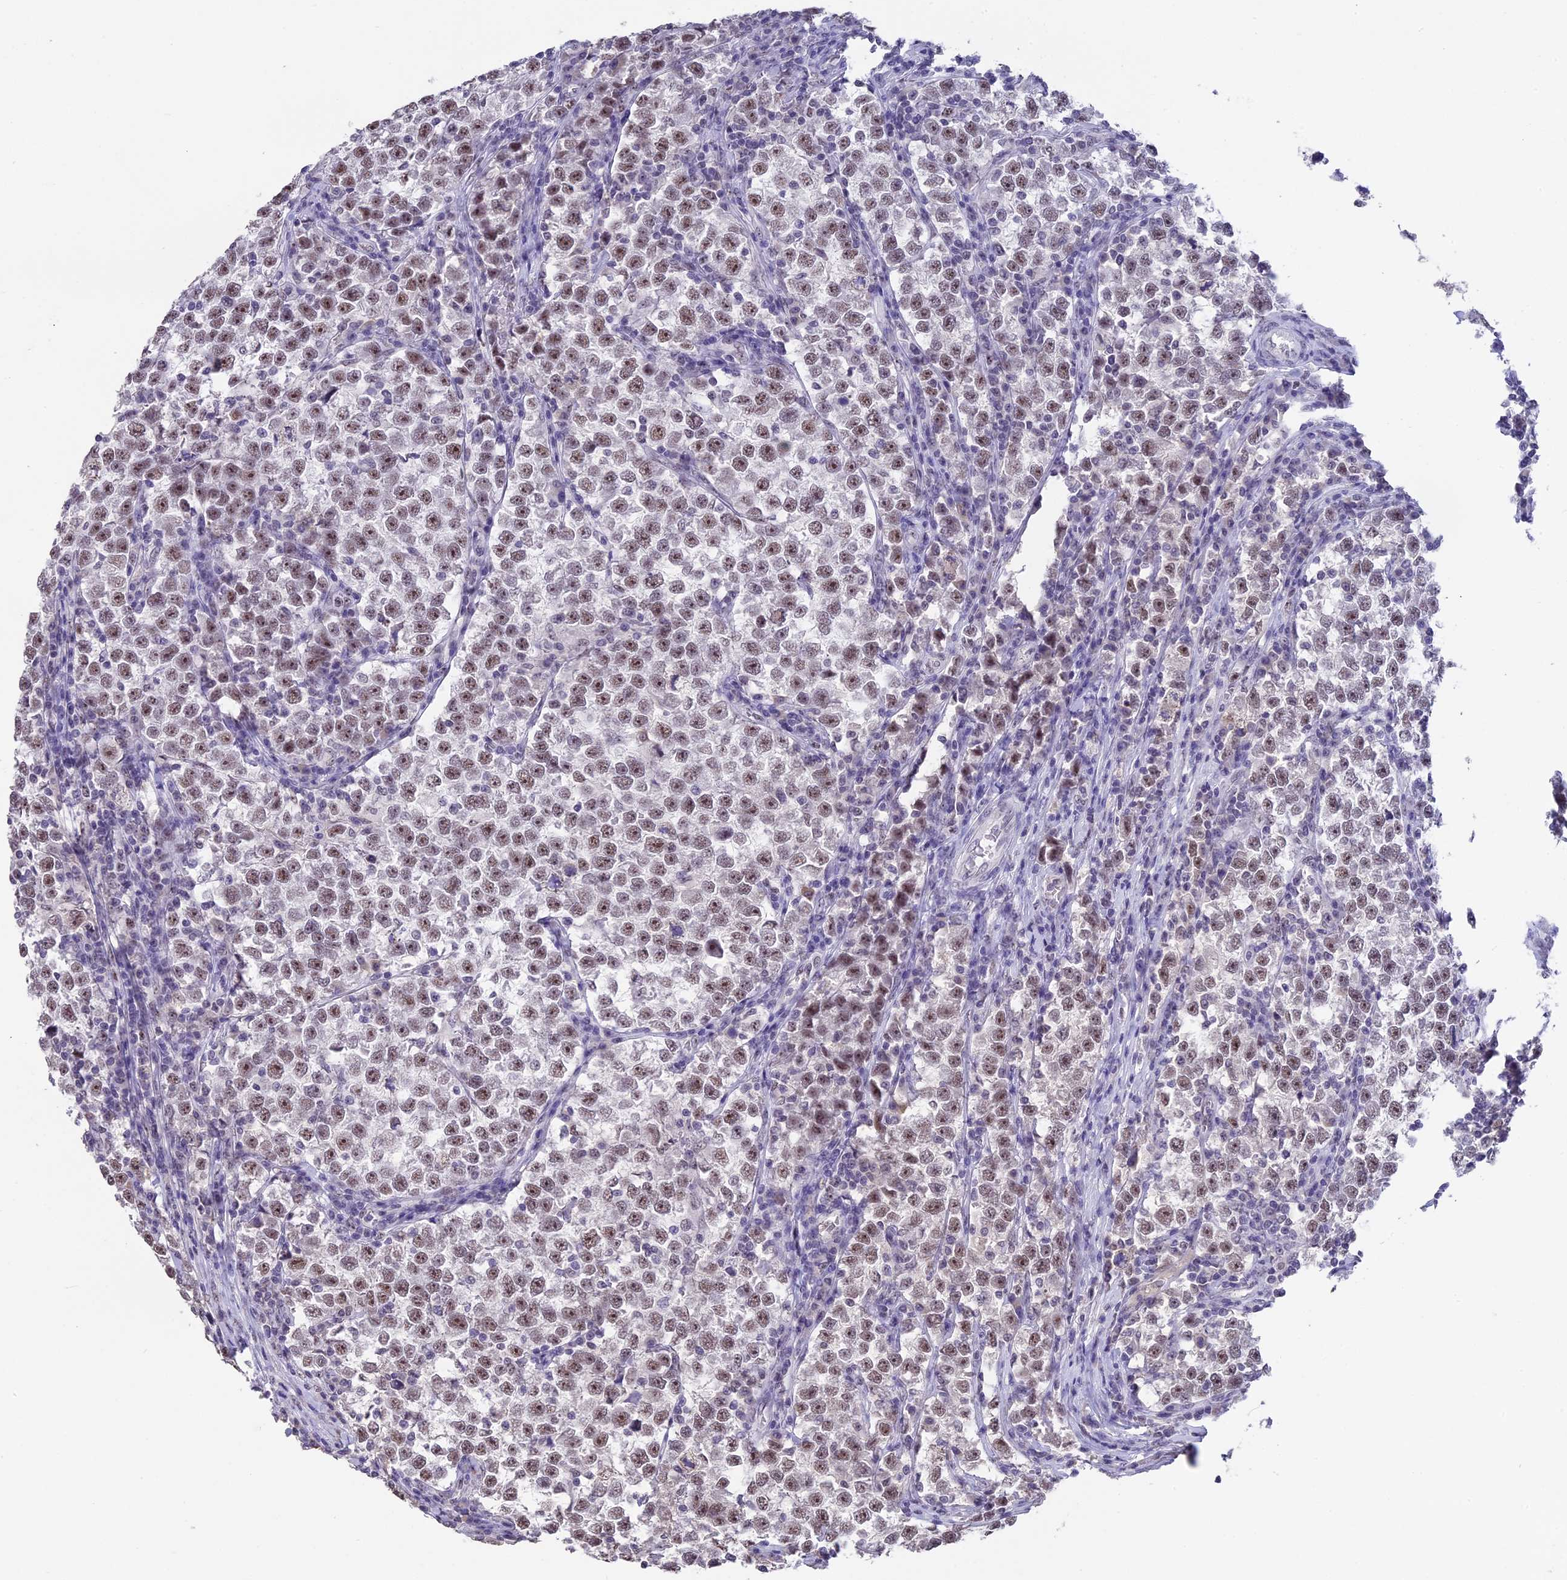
{"staining": {"intensity": "moderate", "quantity": ">75%", "location": "nuclear"}, "tissue": "testis cancer", "cell_type": "Tumor cells", "image_type": "cancer", "snomed": [{"axis": "morphology", "description": "Normal tissue, NOS"}, {"axis": "morphology", "description": "Seminoma, NOS"}, {"axis": "topography", "description": "Testis"}], "caption": "Seminoma (testis) stained with a protein marker shows moderate staining in tumor cells.", "gene": "SETD2", "patient": {"sex": "male", "age": 43}}